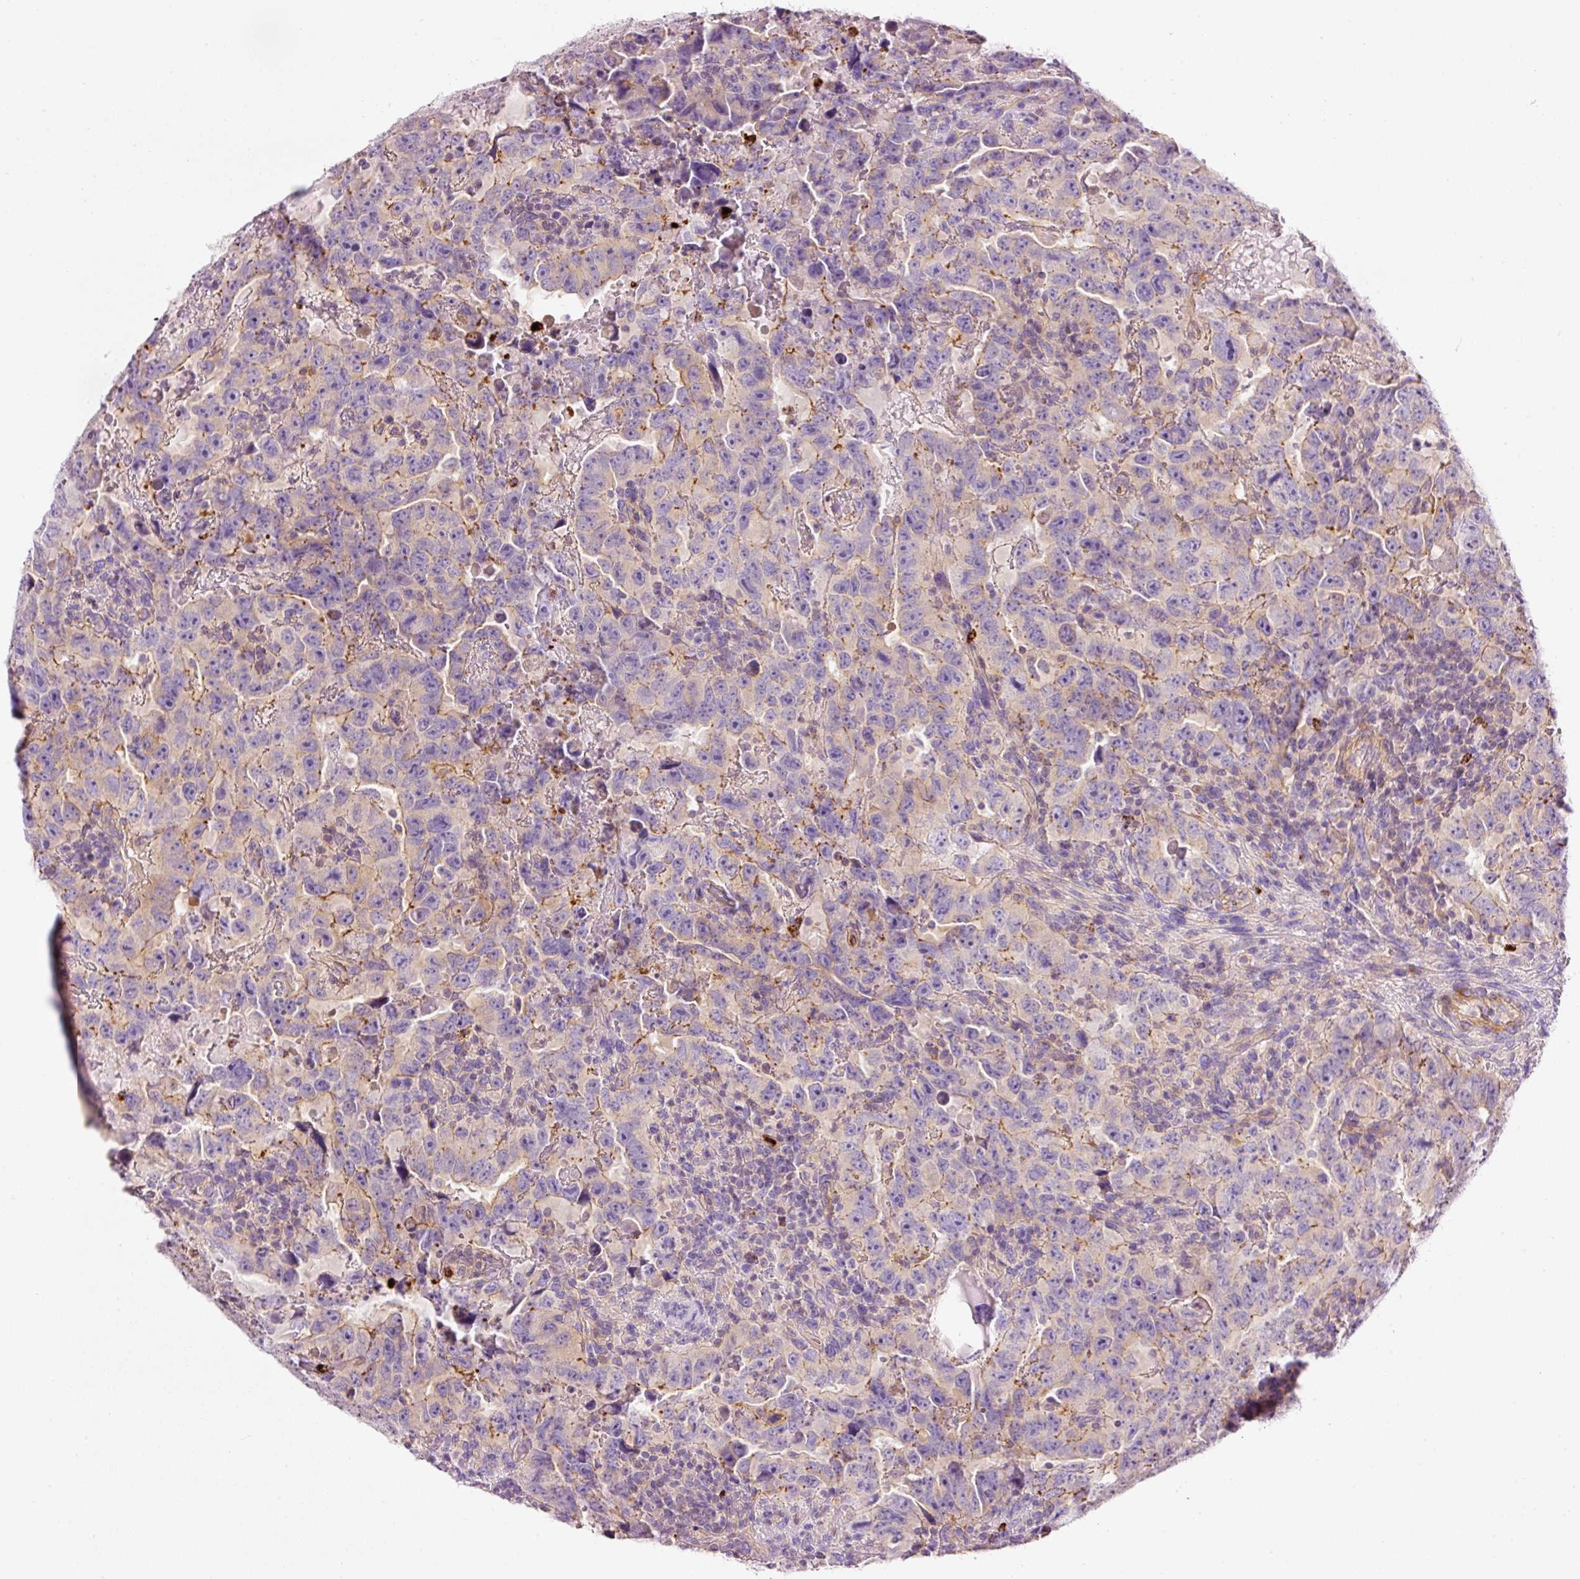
{"staining": {"intensity": "negative", "quantity": "none", "location": "none"}, "tissue": "testis cancer", "cell_type": "Tumor cells", "image_type": "cancer", "snomed": [{"axis": "morphology", "description": "Carcinoma, Embryonal, NOS"}, {"axis": "topography", "description": "Testis"}], "caption": "Tumor cells are negative for brown protein staining in testis cancer.", "gene": "MAP3K3", "patient": {"sex": "male", "age": 24}}